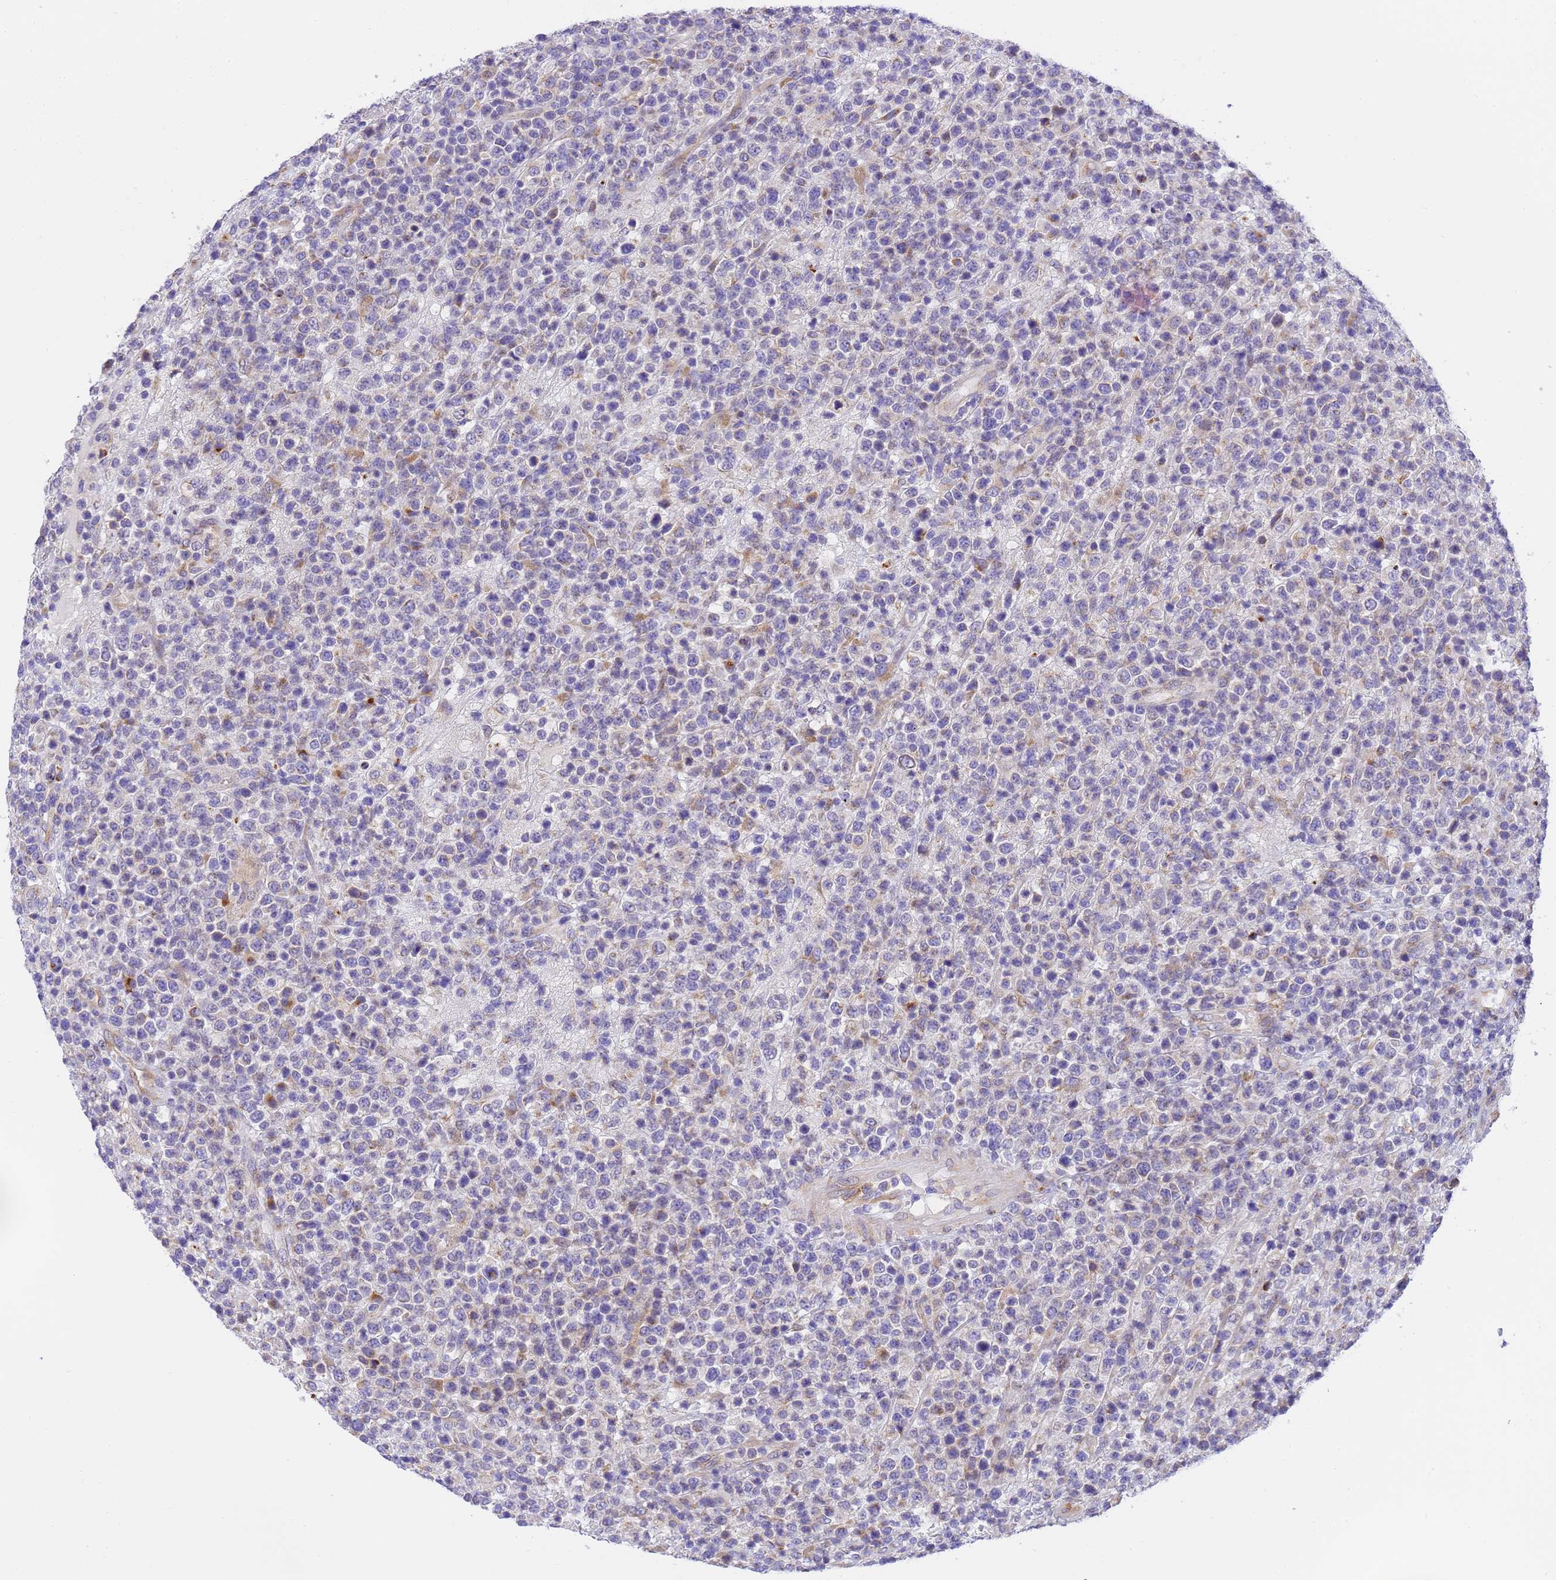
{"staining": {"intensity": "negative", "quantity": "none", "location": "none"}, "tissue": "lymphoma", "cell_type": "Tumor cells", "image_type": "cancer", "snomed": [{"axis": "morphology", "description": "Malignant lymphoma, non-Hodgkin's type, High grade"}, {"axis": "topography", "description": "Colon"}], "caption": "An IHC image of lymphoma is shown. There is no staining in tumor cells of lymphoma.", "gene": "RHBDD3", "patient": {"sex": "female", "age": 53}}